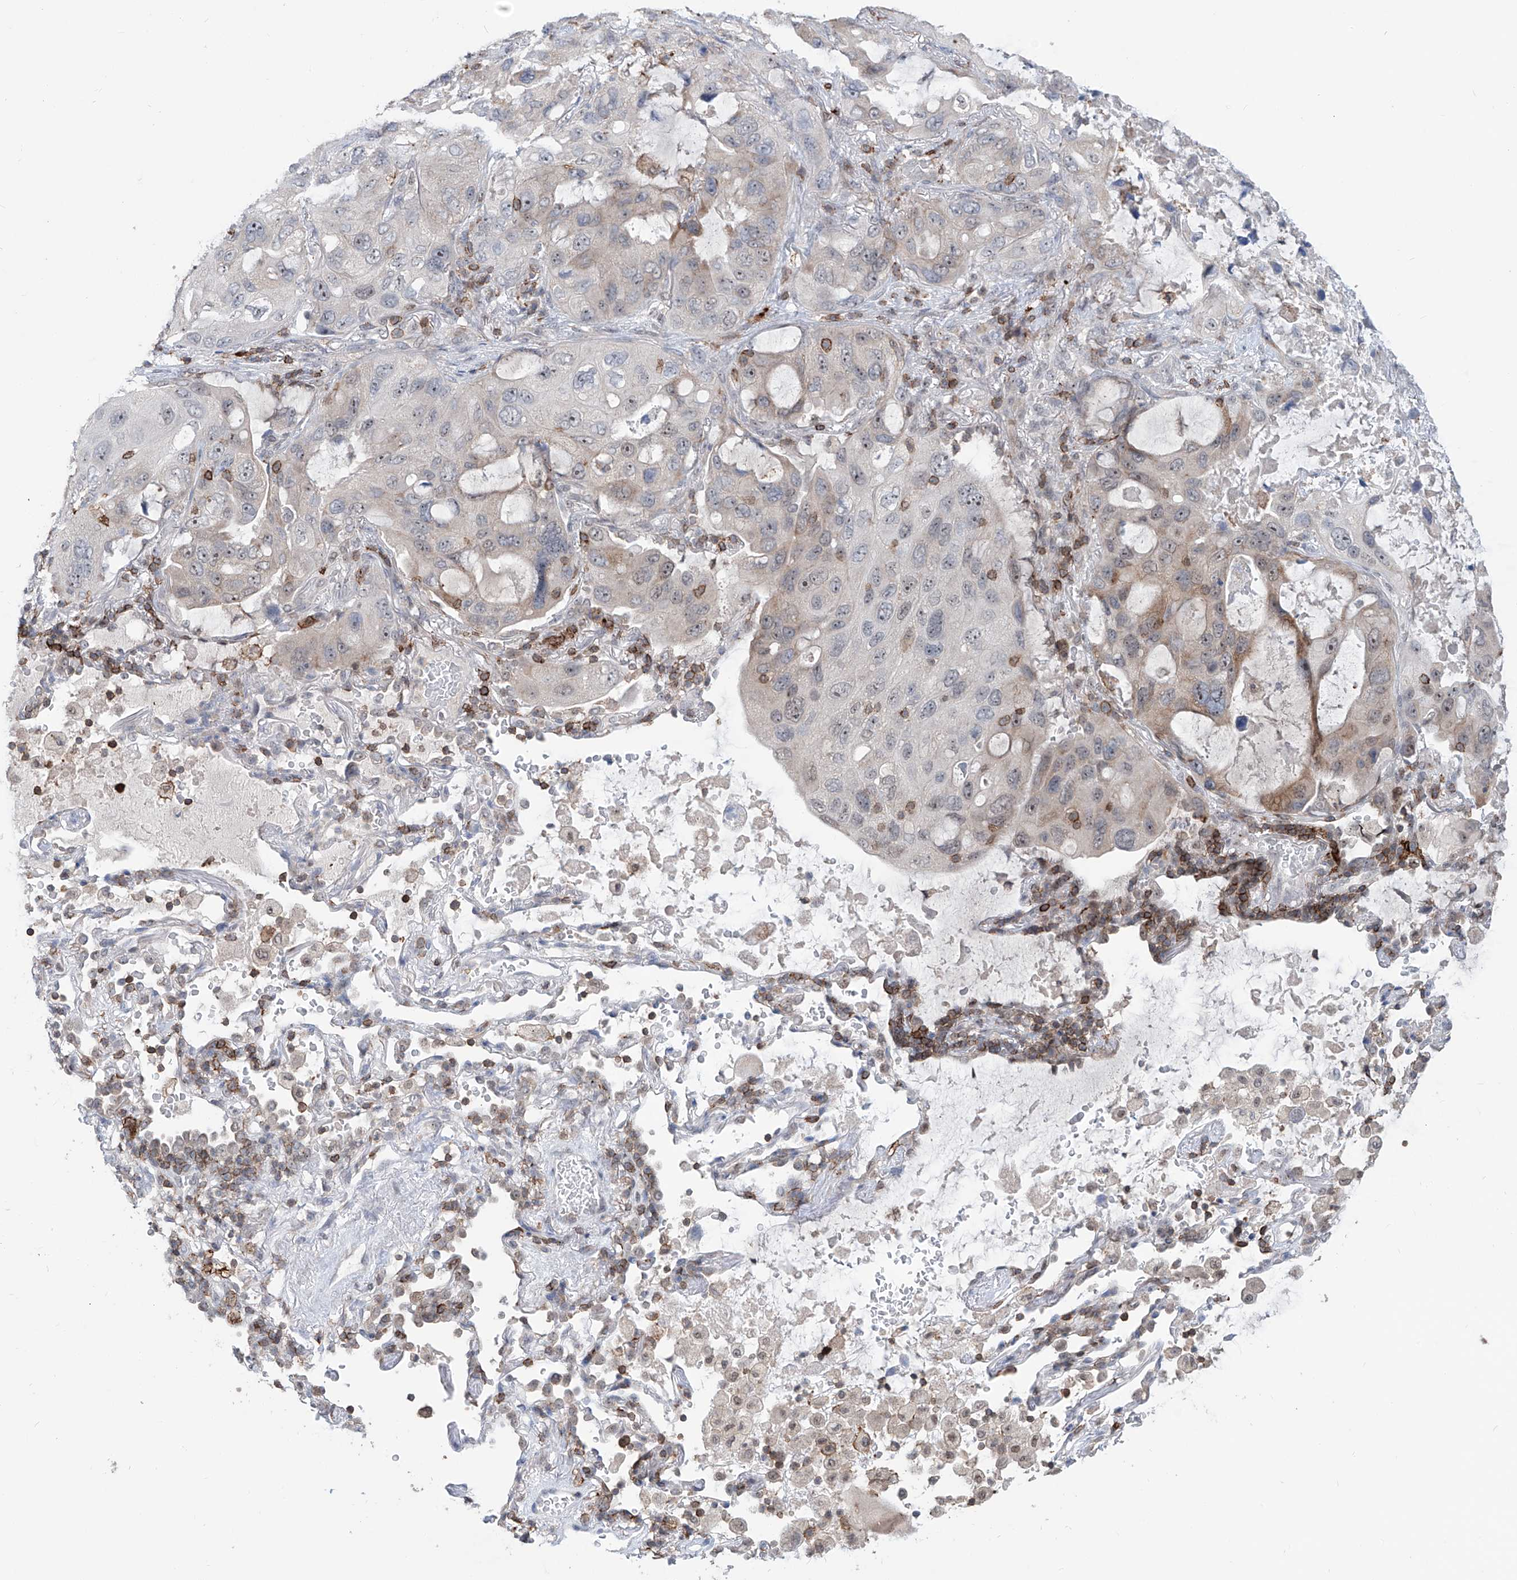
{"staining": {"intensity": "weak", "quantity": "<25%", "location": "nuclear"}, "tissue": "lung cancer", "cell_type": "Tumor cells", "image_type": "cancer", "snomed": [{"axis": "morphology", "description": "Squamous cell carcinoma, NOS"}, {"axis": "topography", "description": "Lung"}], "caption": "This is an IHC photomicrograph of lung cancer (squamous cell carcinoma). There is no expression in tumor cells.", "gene": "ZBTB48", "patient": {"sex": "female", "age": 73}}